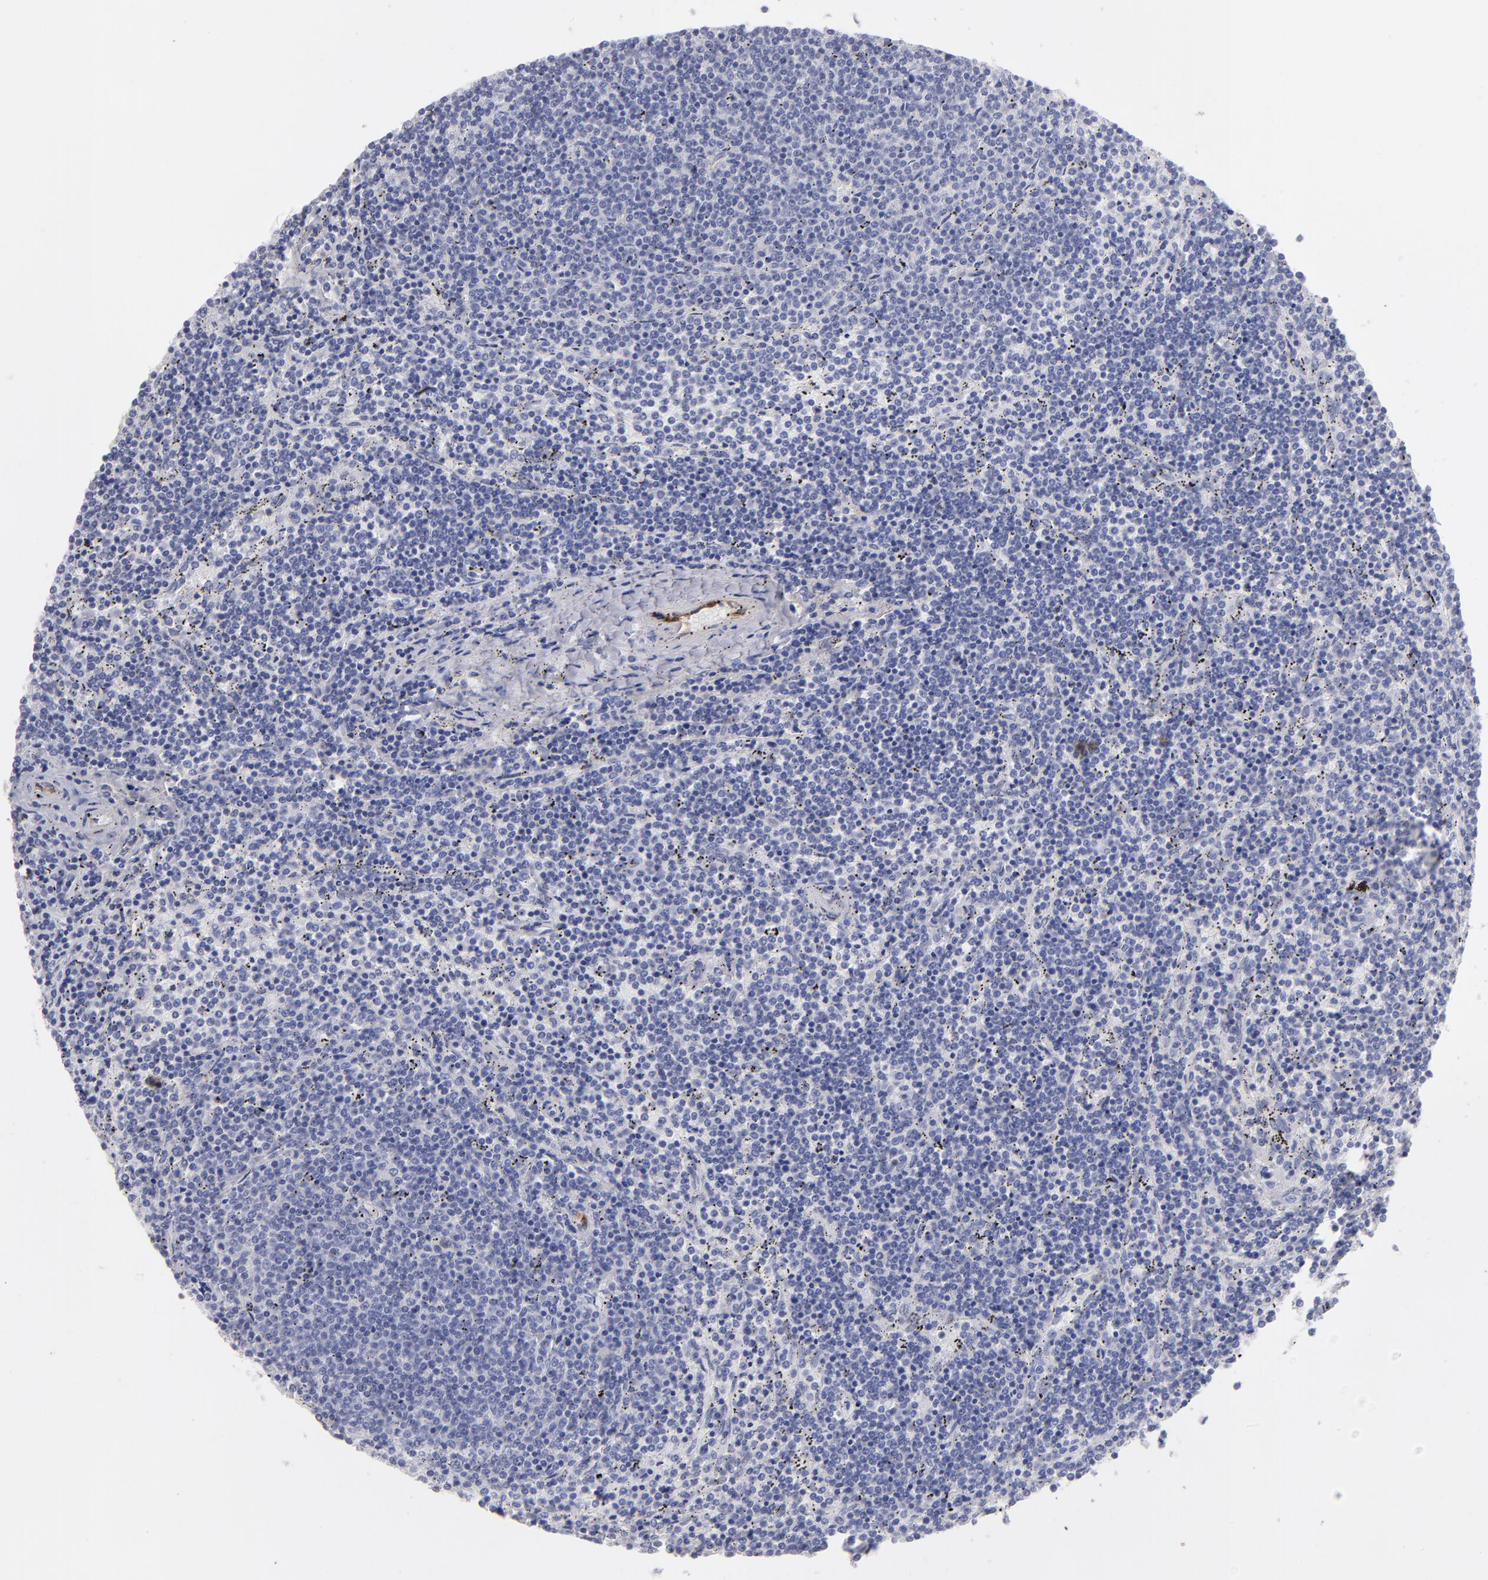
{"staining": {"intensity": "negative", "quantity": "none", "location": "none"}, "tissue": "lymphoma", "cell_type": "Tumor cells", "image_type": "cancer", "snomed": [{"axis": "morphology", "description": "Malignant lymphoma, non-Hodgkin's type, Low grade"}, {"axis": "topography", "description": "Spleen"}], "caption": "The photomicrograph reveals no staining of tumor cells in malignant lymphoma, non-Hodgkin's type (low-grade). (DAB IHC with hematoxylin counter stain).", "gene": "AHNAK2", "patient": {"sex": "female", "age": 50}}